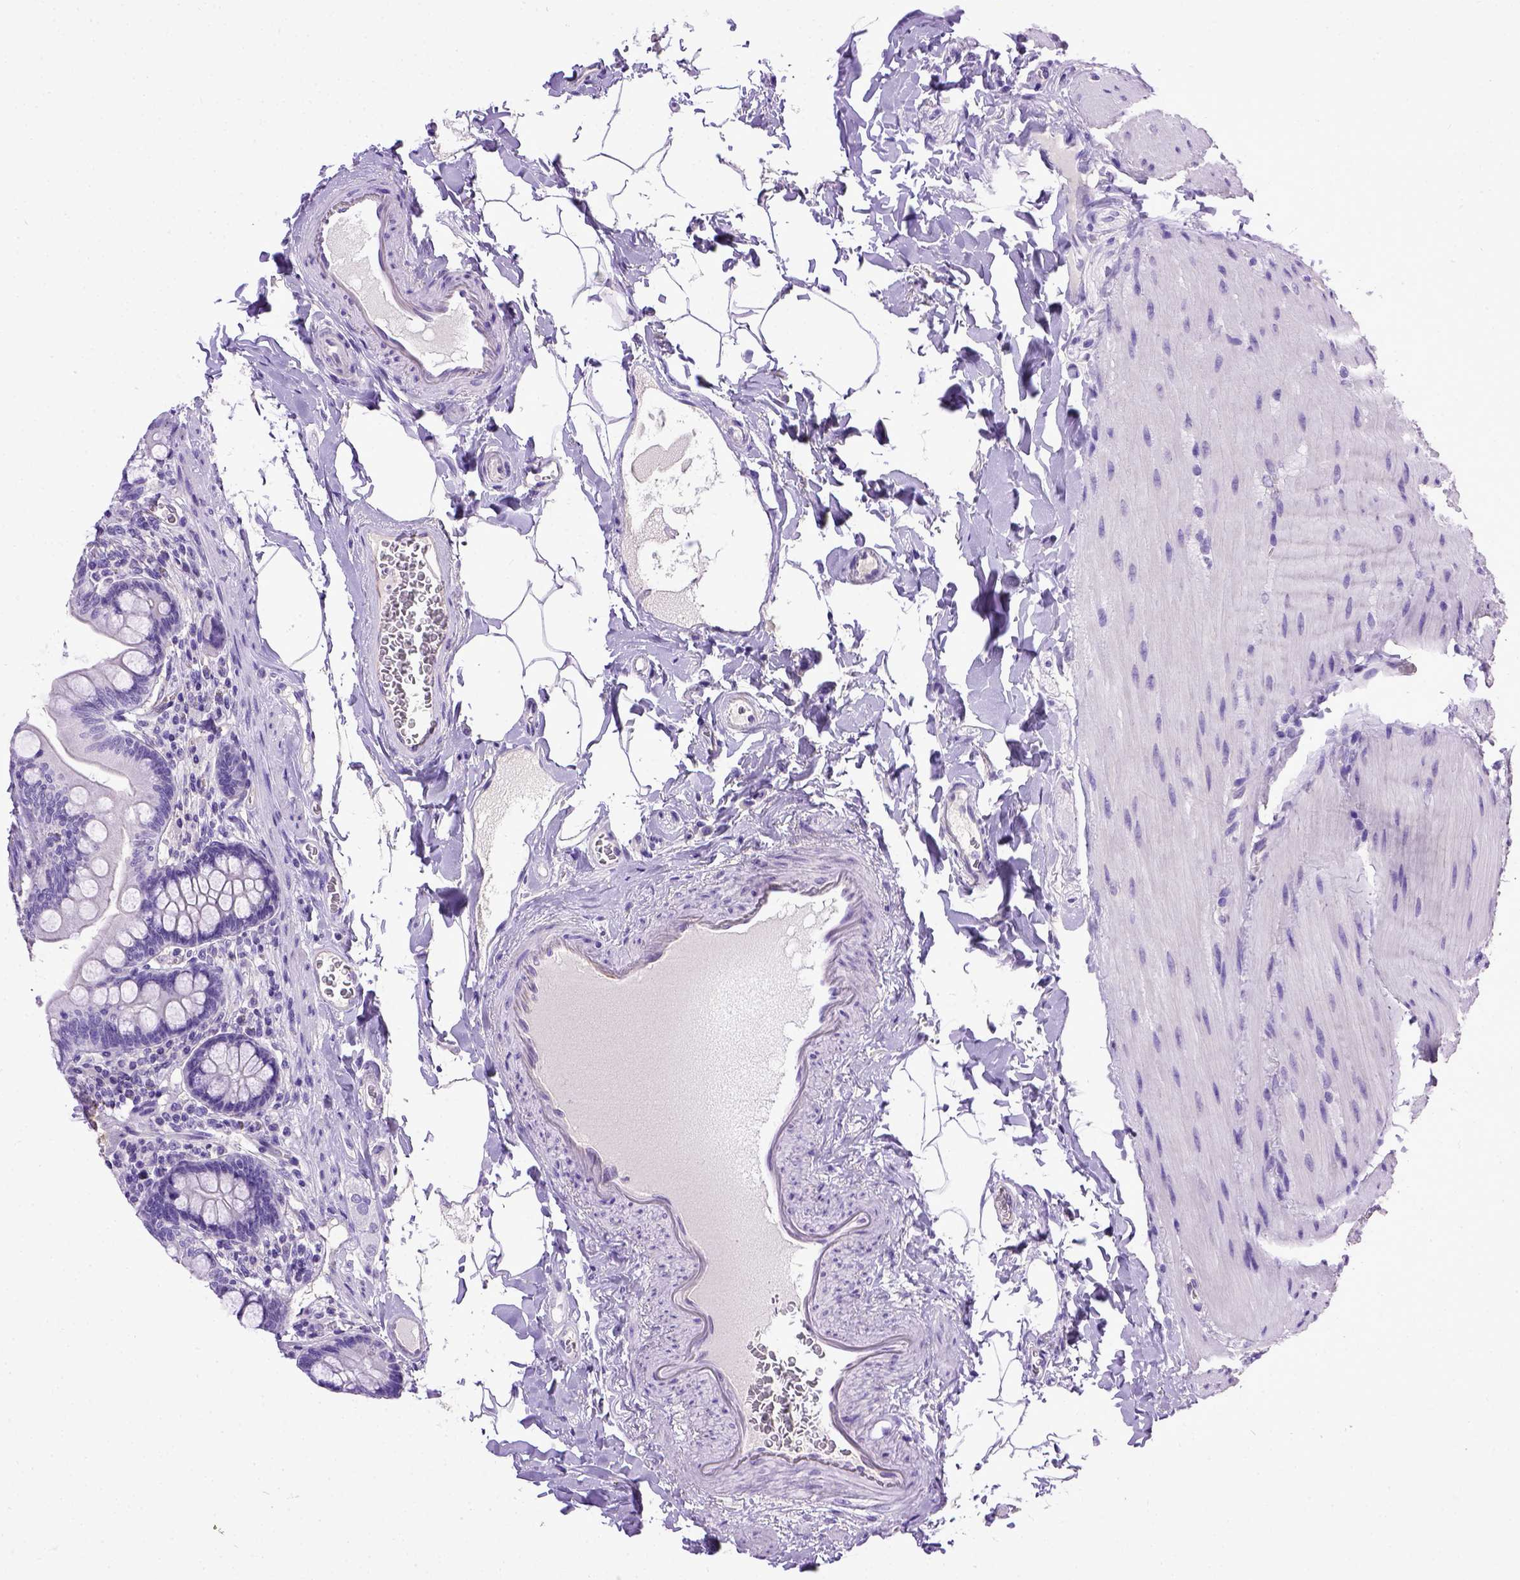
{"staining": {"intensity": "negative", "quantity": "none", "location": "none"}, "tissue": "small intestine", "cell_type": "Glandular cells", "image_type": "normal", "snomed": [{"axis": "morphology", "description": "Normal tissue, NOS"}, {"axis": "topography", "description": "Small intestine"}], "caption": "This is a micrograph of immunohistochemistry (IHC) staining of unremarkable small intestine, which shows no positivity in glandular cells.", "gene": "ENG", "patient": {"sex": "female", "age": 56}}